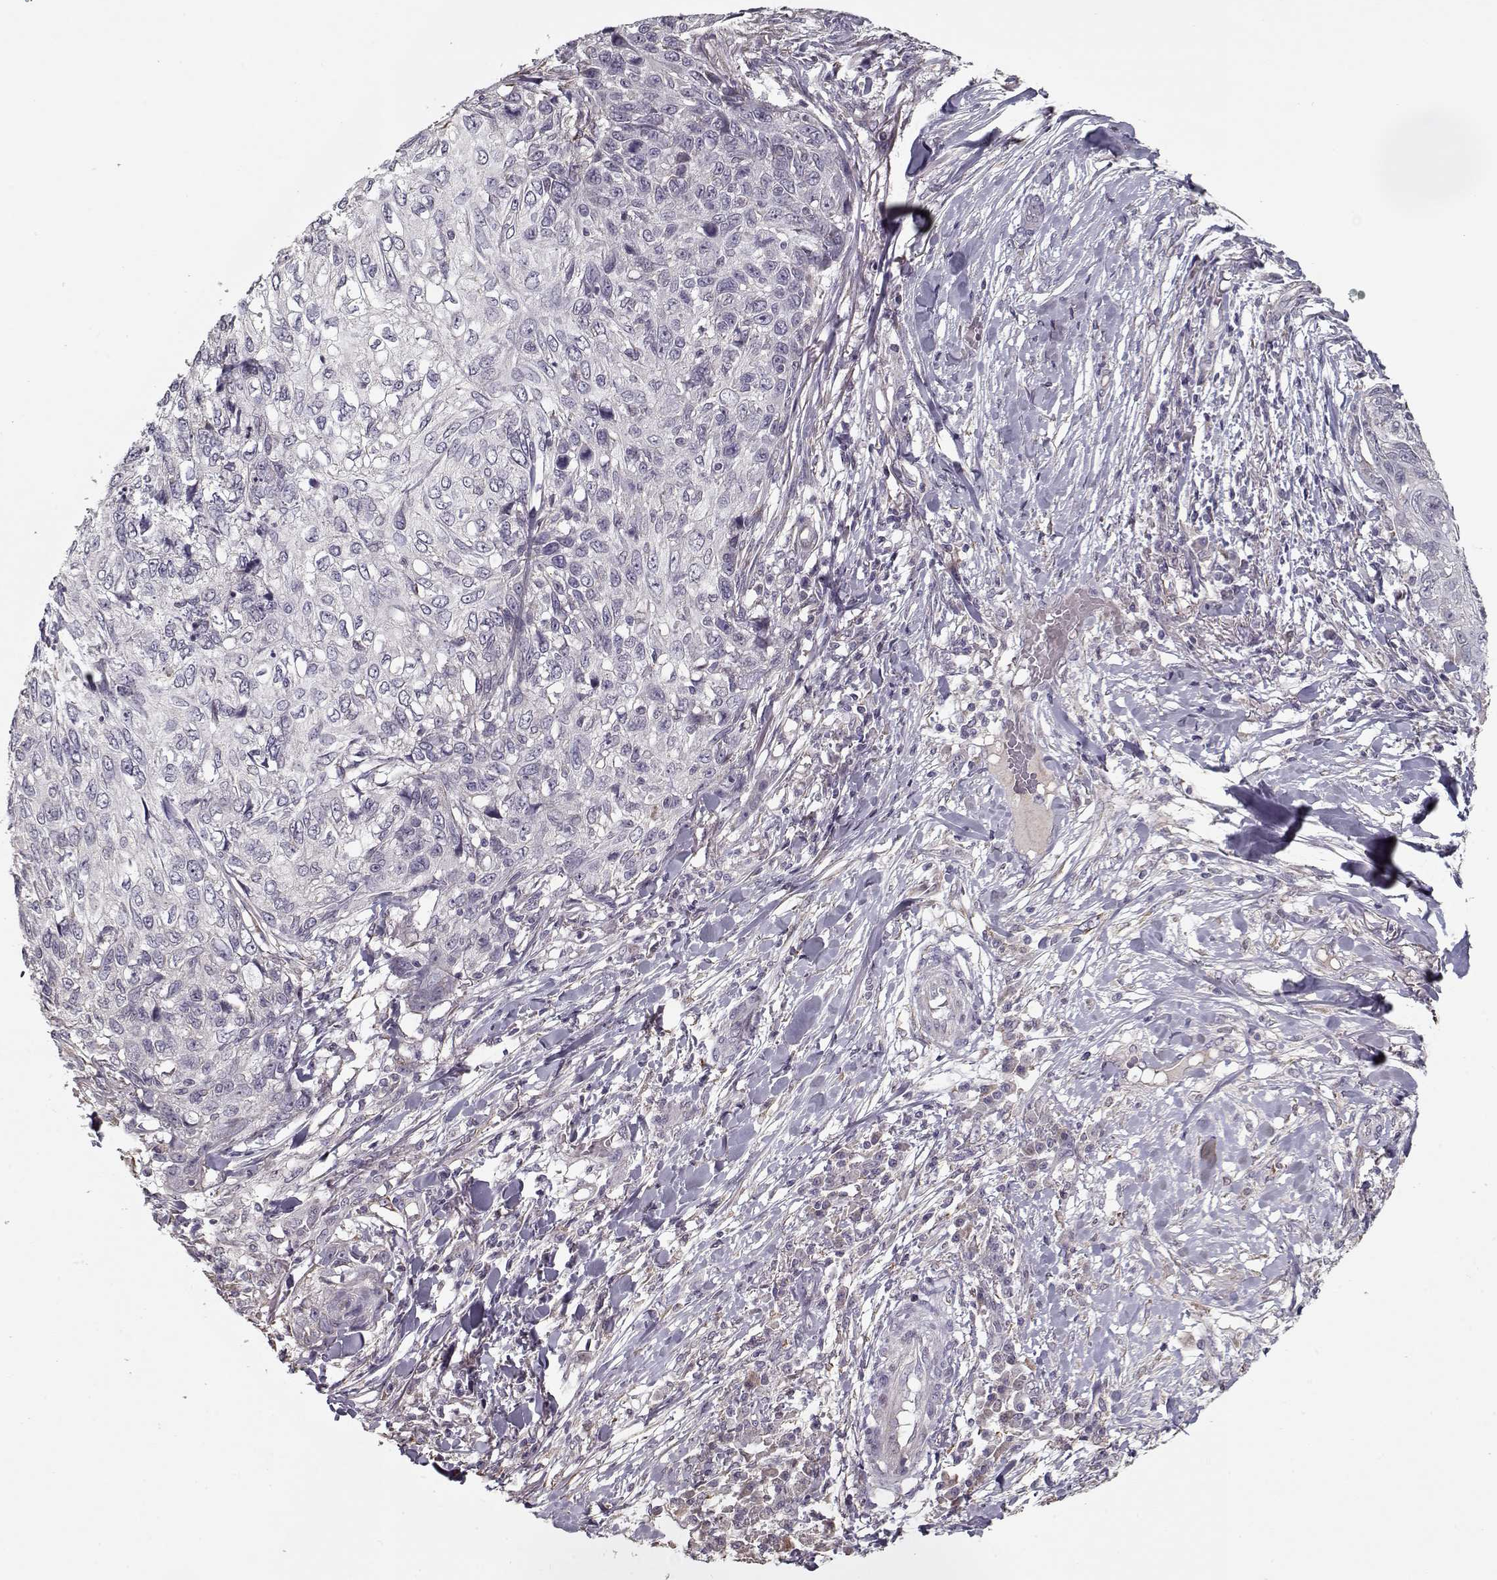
{"staining": {"intensity": "negative", "quantity": "none", "location": "none"}, "tissue": "skin cancer", "cell_type": "Tumor cells", "image_type": "cancer", "snomed": [{"axis": "morphology", "description": "Squamous cell carcinoma, NOS"}, {"axis": "topography", "description": "Skin"}], "caption": "Immunohistochemistry (IHC) image of human skin cancer stained for a protein (brown), which exhibits no positivity in tumor cells.", "gene": "LAMA2", "patient": {"sex": "male", "age": 92}}